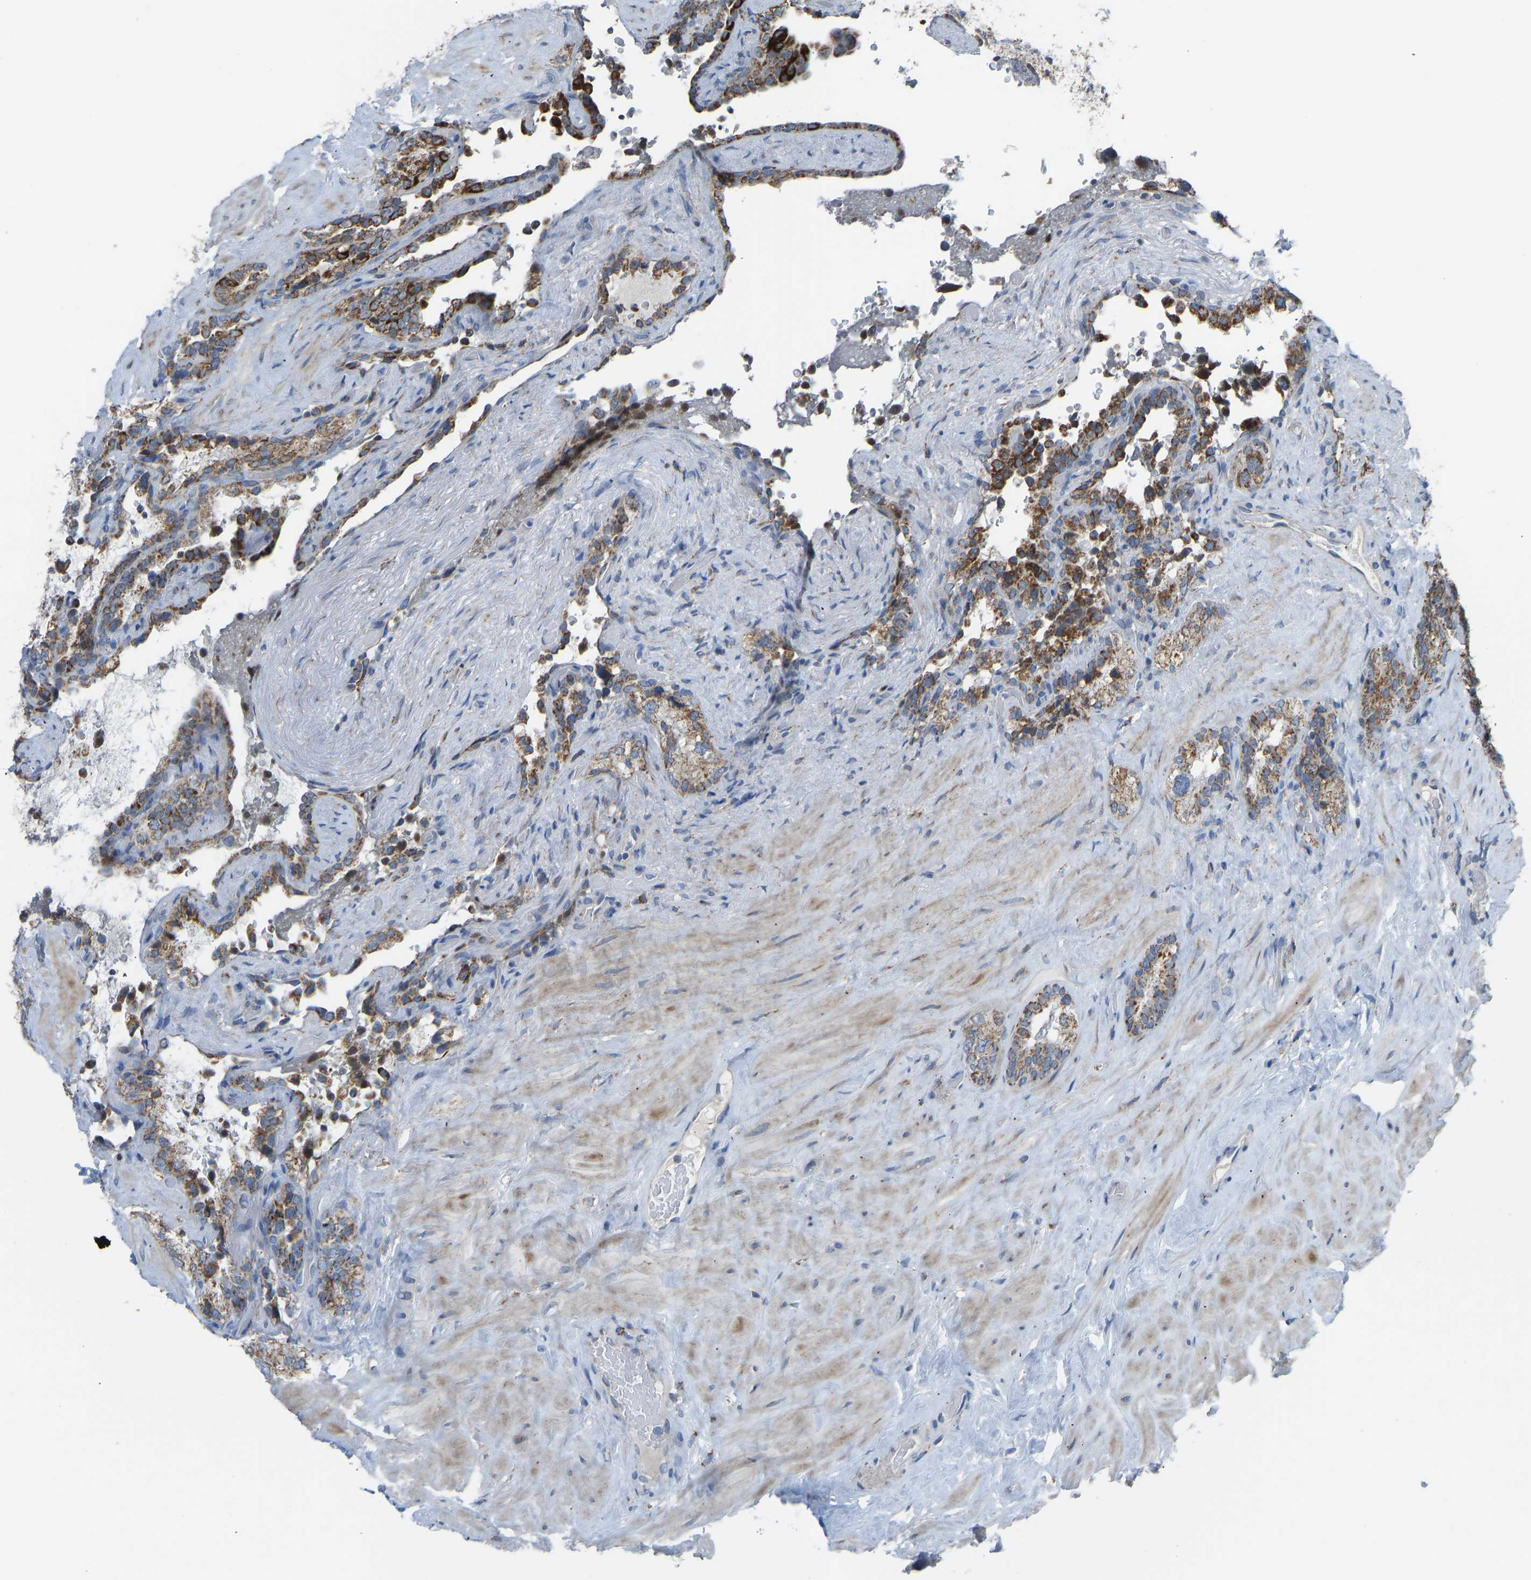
{"staining": {"intensity": "moderate", "quantity": ">75%", "location": "cytoplasmic/membranous"}, "tissue": "seminal vesicle", "cell_type": "Glandular cells", "image_type": "normal", "snomed": [{"axis": "morphology", "description": "Normal tissue, NOS"}, {"axis": "topography", "description": "Seminal veicle"}], "caption": "High-magnification brightfield microscopy of normal seminal vesicle stained with DAB (3,3'-diaminobenzidine) (brown) and counterstained with hematoxylin (blue). glandular cells exhibit moderate cytoplasmic/membranous staining is present in about>75% of cells.", "gene": "SMIM20", "patient": {"sex": "male", "age": 68}}